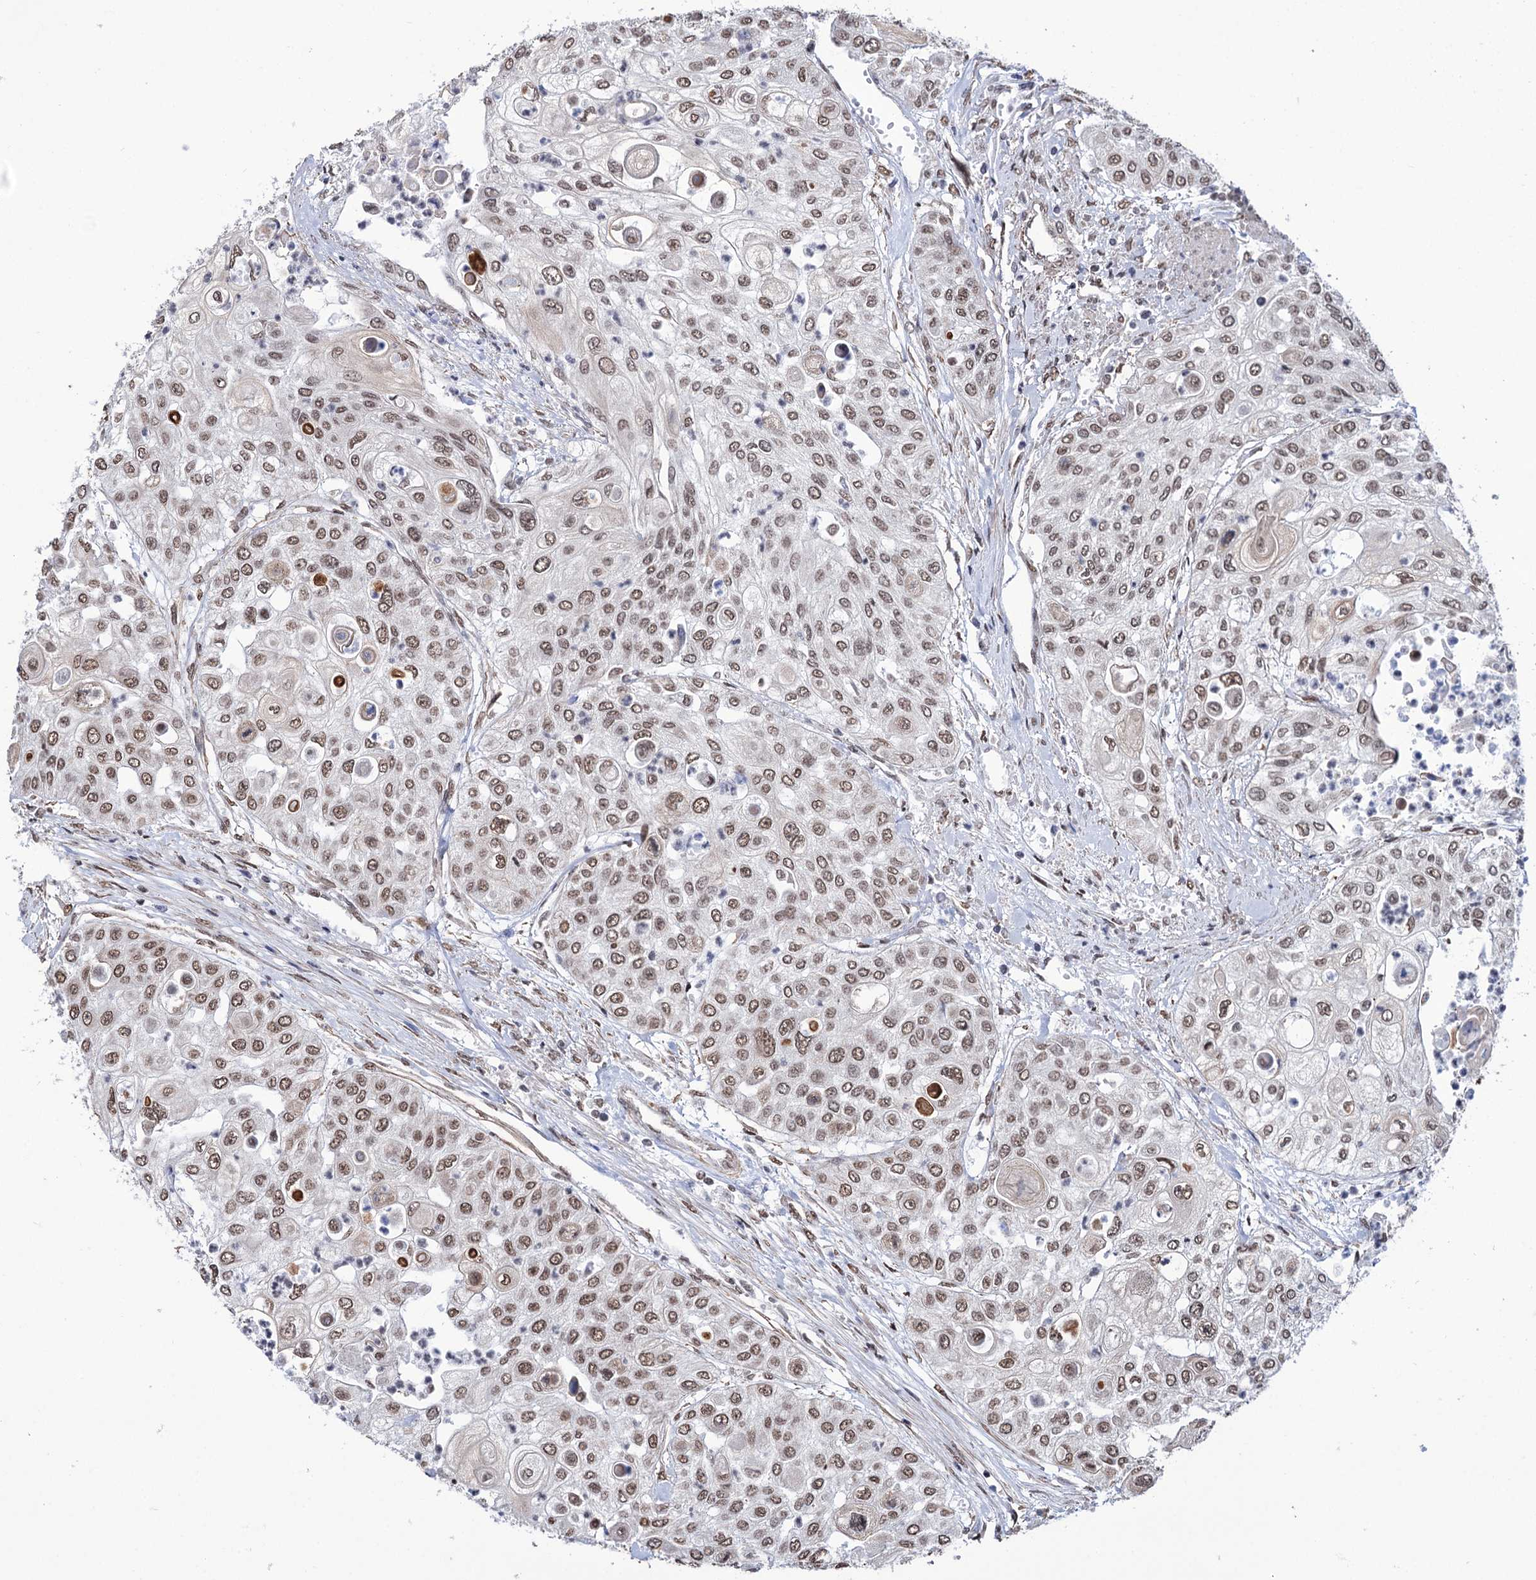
{"staining": {"intensity": "moderate", "quantity": ">75%", "location": "nuclear"}, "tissue": "urothelial cancer", "cell_type": "Tumor cells", "image_type": "cancer", "snomed": [{"axis": "morphology", "description": "Urothelial carcinoma, High grade"}, {"axis": "topography", "description": "Urinary bladder"}], "caption": "Immunohistochemical staining of urothelial cancer reveals medium levels of moderate nuclear protein positivity in approximately >75% of tumor cells.", "gene": "ABHD10", "patient": {"sex": "female", "age": 79}}